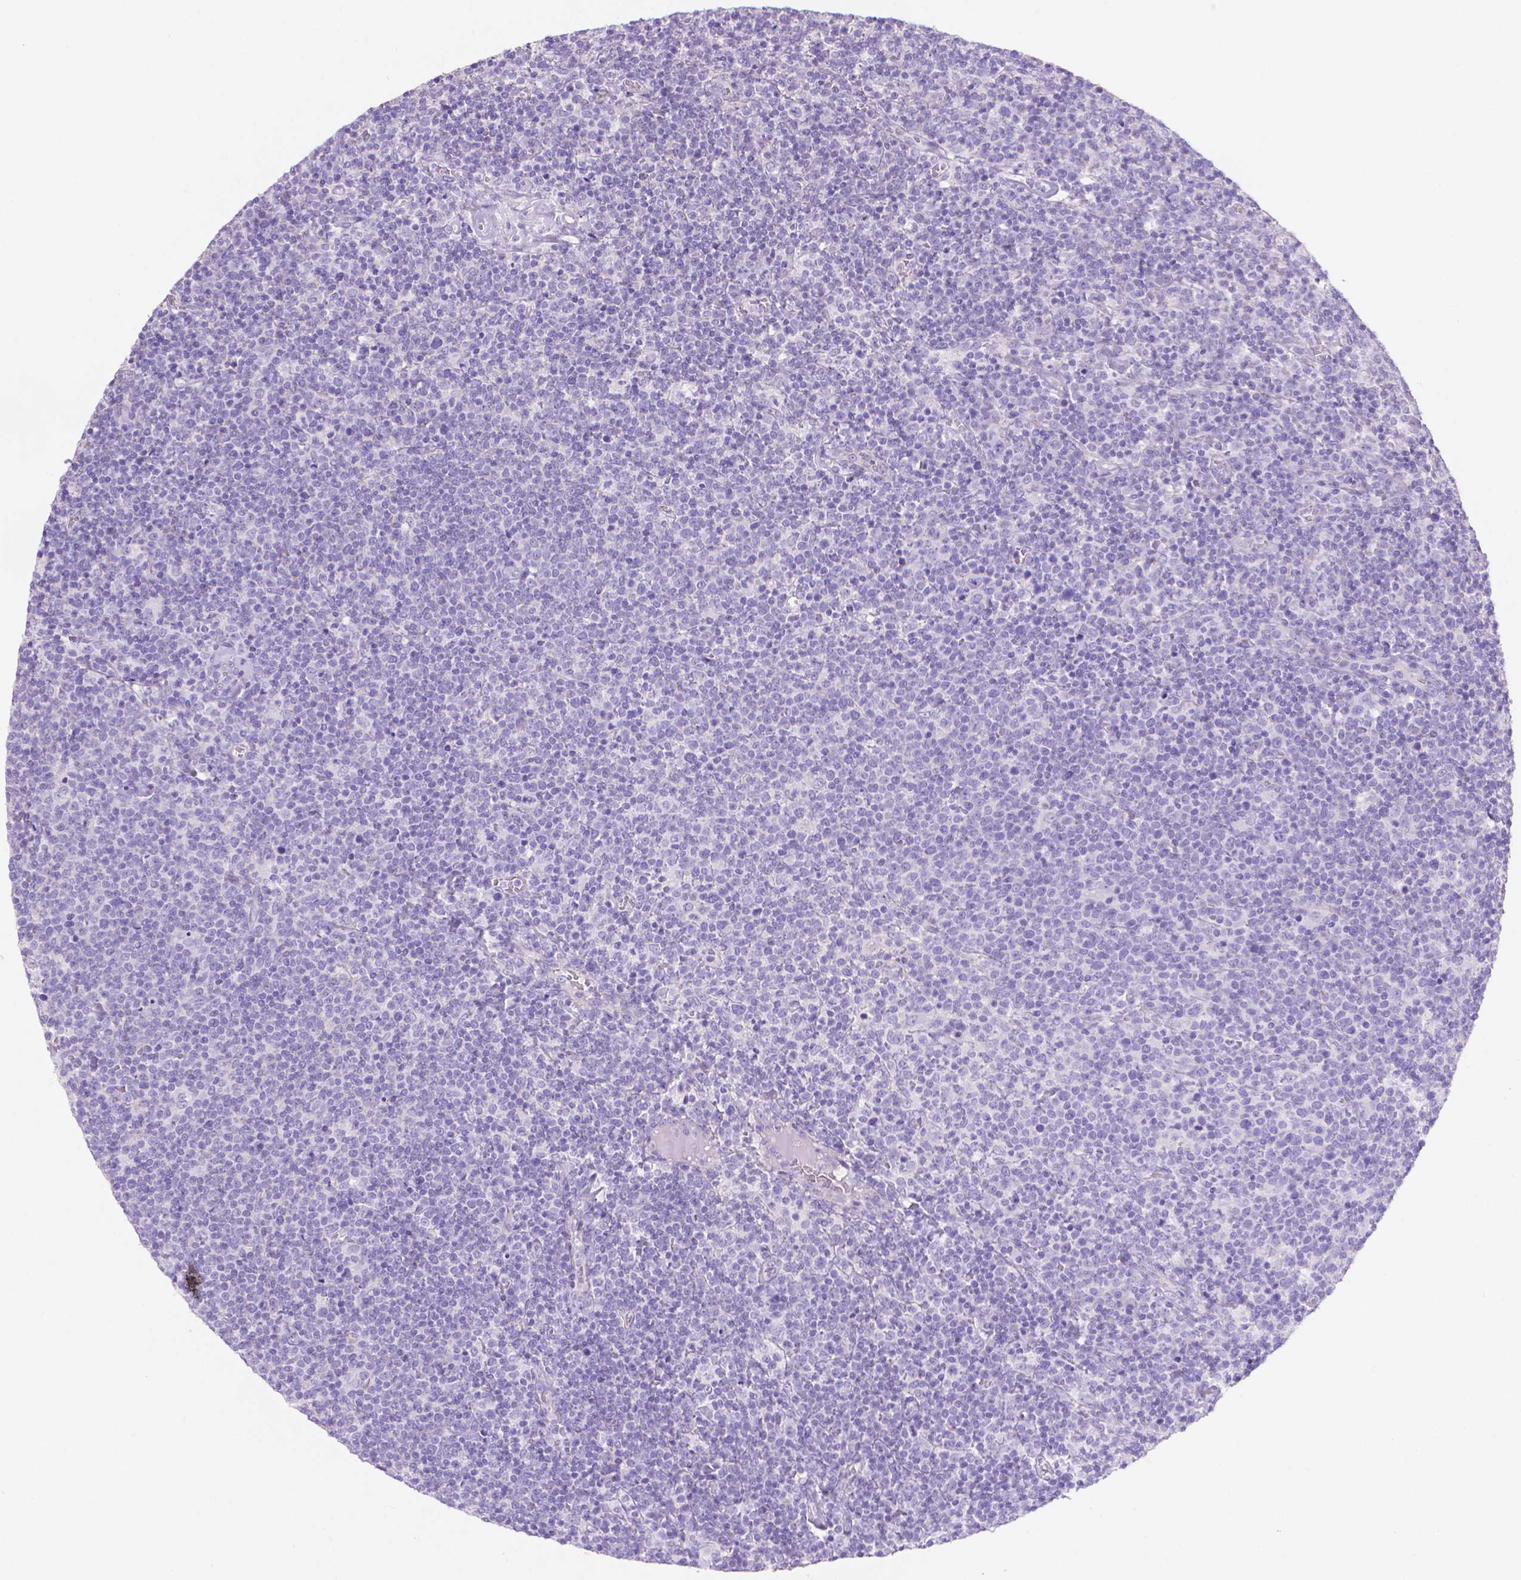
{"staining": {"intensity": "negative", "quantity": "none", "location": "none"}, "tissue": "lymphoma", "cell_type": "Tumor cells", "image_type": "cancer", "snomed": [{"axis": "morphology", "description": "Malignant lymphoma, non-Hodgkin's type, High grade"}, {"axis": "topography", "description": "Lymph node"}], "caption": "A high-resolution histopathology image shows immunohistochemistry (IHC) staining of malignant lymphoma, non-Hodgkin's type (high-grade), which reveals no significant staining in tumor cells.", "gene": "MBLAC1", "patient": {"sex": "male", "age": 61}}